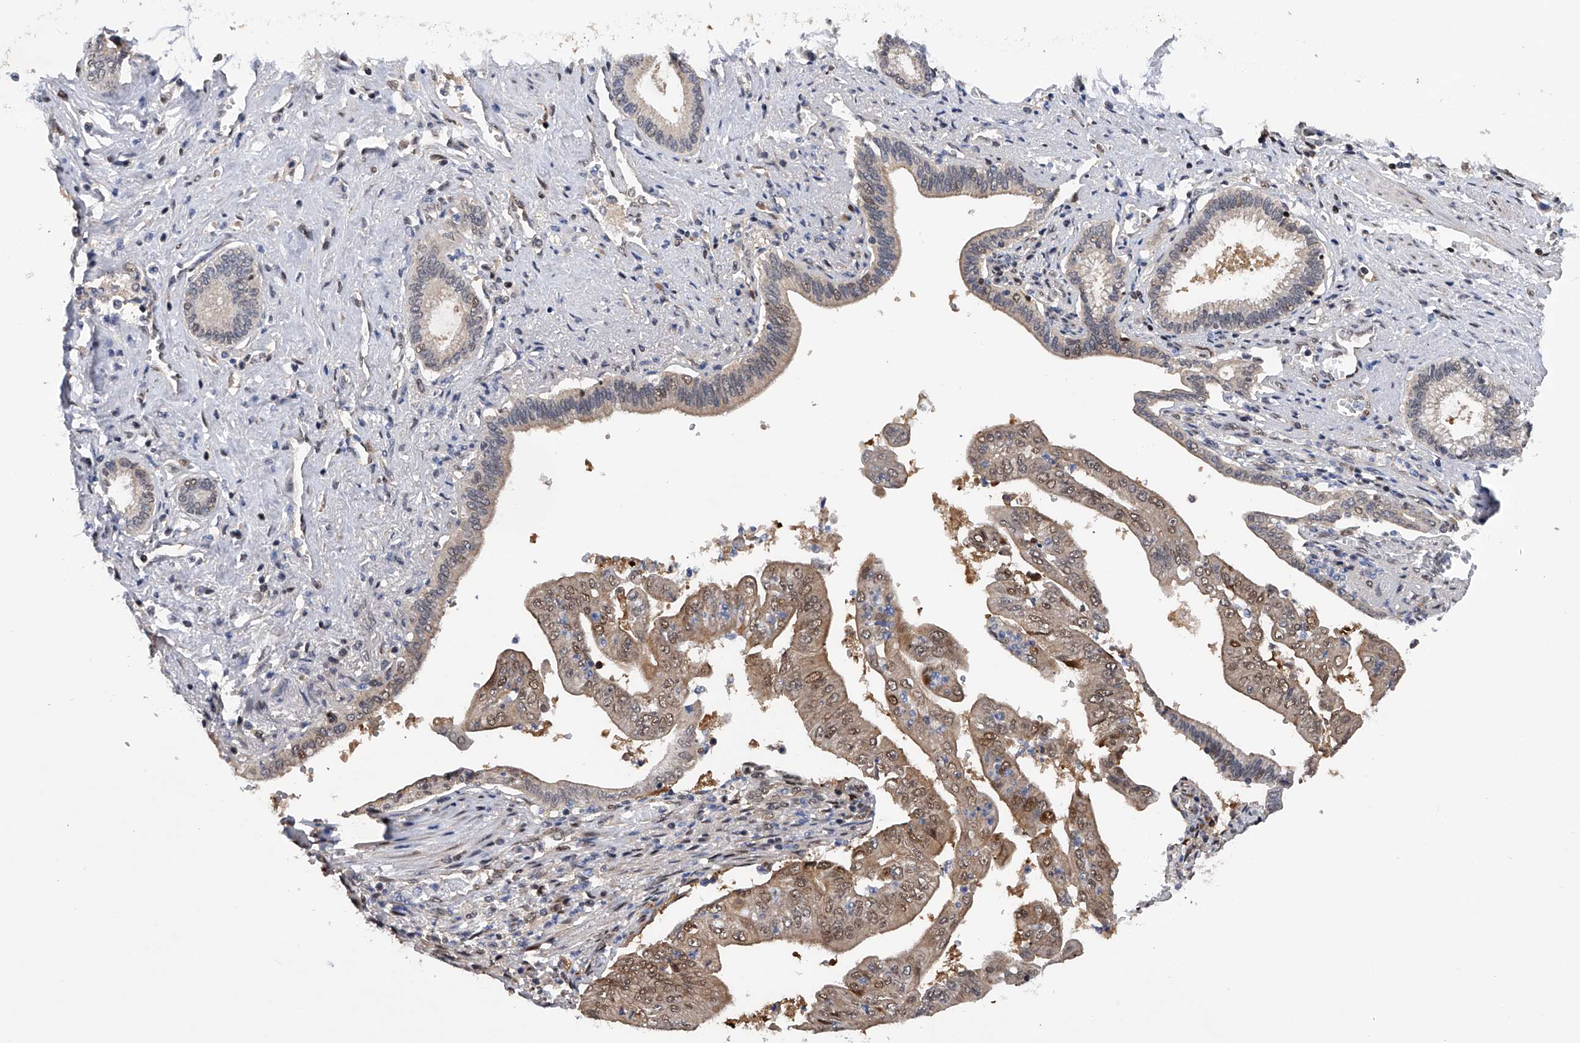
{"staining": {"intensity": "weak", "quantity": "25%-75%", "location": "cytoplasmic/membranous,nuclear"}, "tissue": "pancreatic cancer", "cell_type": "Tumor cells", "image_type": "cancer", "snomed": [{"axis": "morphology", "description": "Adenocarcinoma, NOS"}, {"axis": "topography", "description": "Pancreas"}], "caption": "This micrograph reveals pancreatic adenocarcinoma stained with immunohistochemistry (IHC) to label a protein in brown. The cytoplasmic/membranous and nuclear of tumor cells show weak positivity for the protein. Nuclei are counter-stained blue.", "gene": "RWDD2A", "patient": {"sex": "female", "age": 77}}